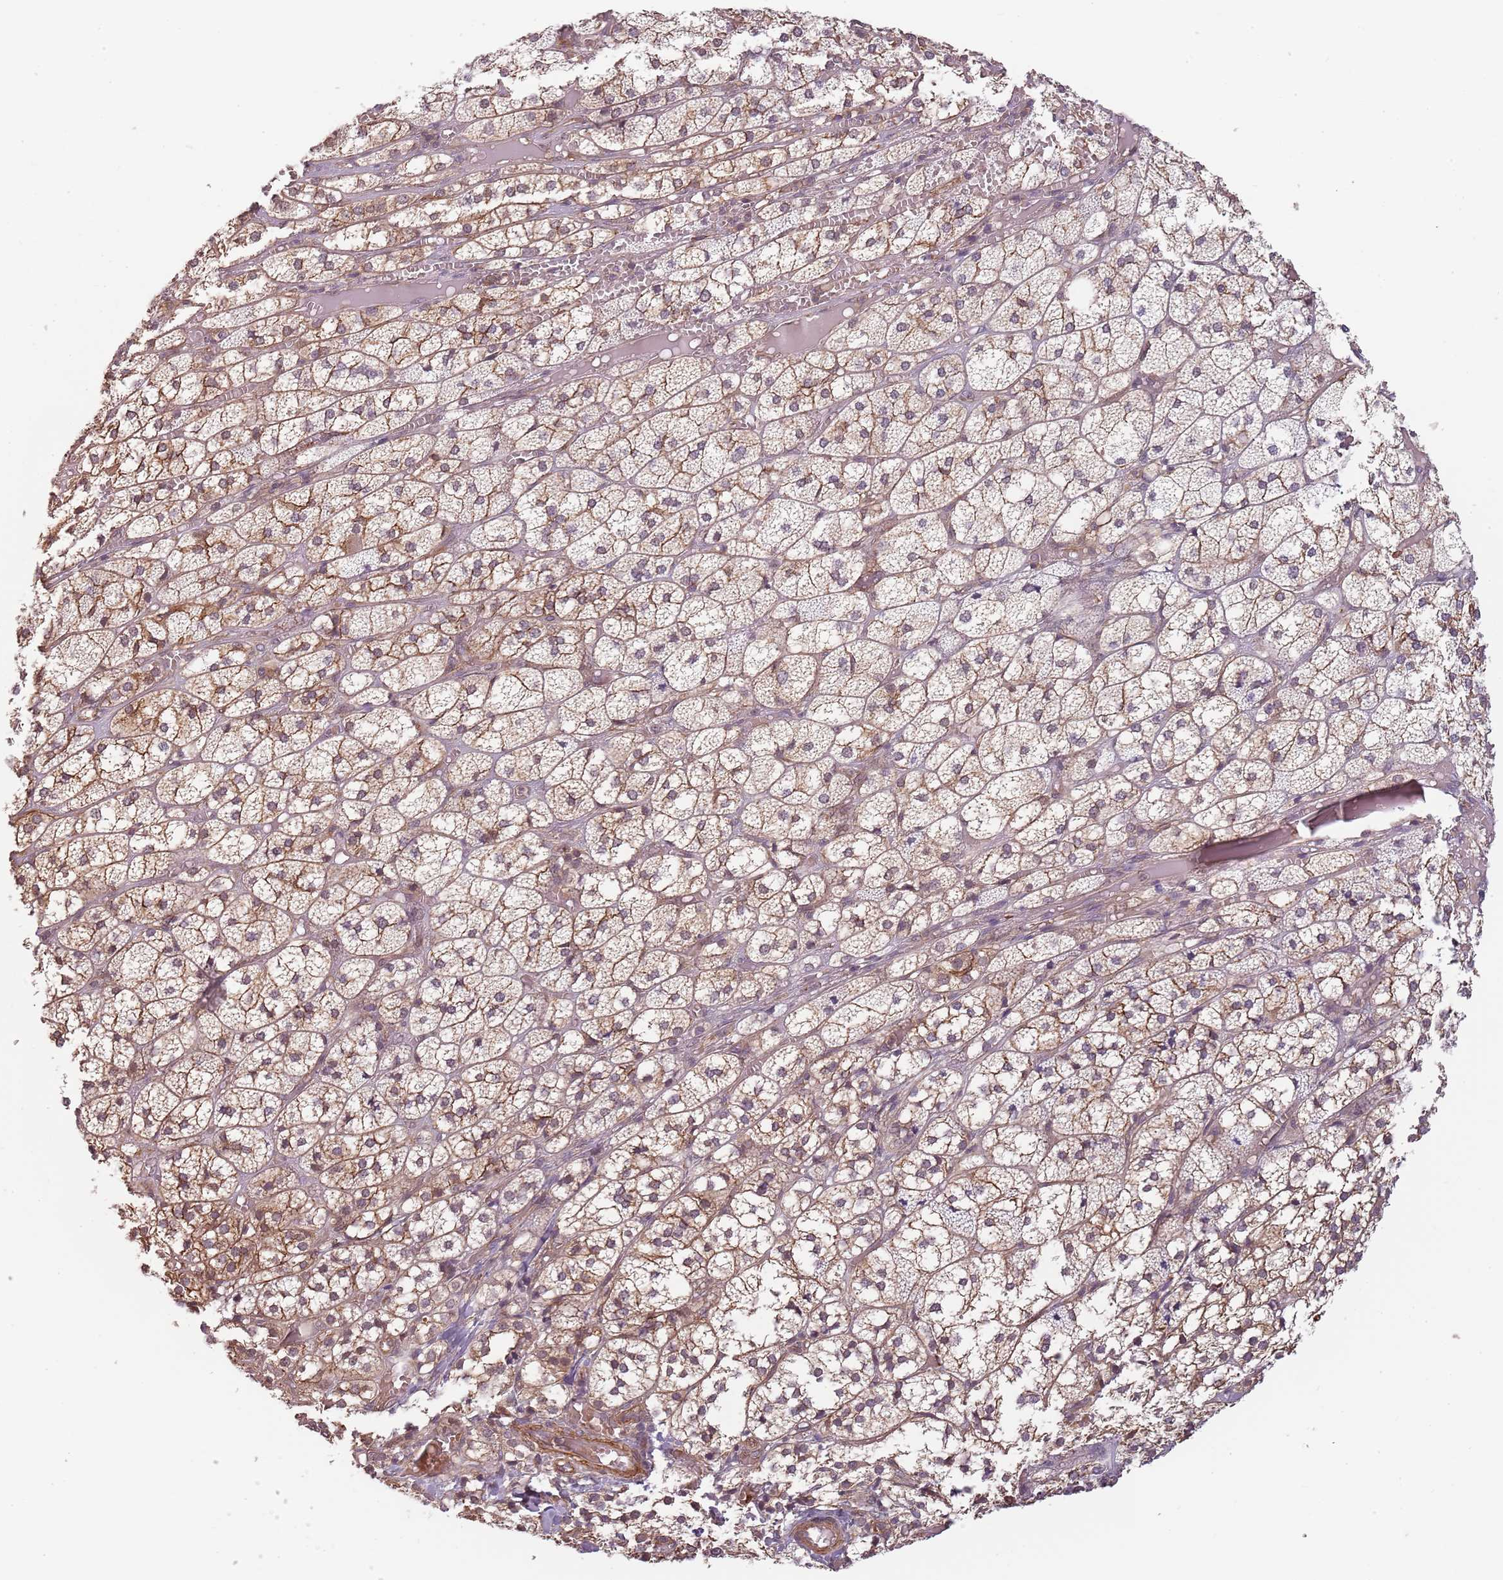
{"staining": {"intensity": "moderate", "quantity": ">75%", "location": "cytoplasmic/membranous"}, "tissue": "adrenal gland", "cell_type": "Glandular cells", "image_type": "normal", "snomed": [{"axis": "morphology", "description": "Normal tissue, NOS"}, {"axis": "topography", "description": "Adrenal gland"}], "caption": "IHC of unremarkable human adrenal gland shows medium levels of moderate cytoplasmic/membranous expression in approximately >75% of glandular cells.", "gene": "PPP1R14C", "patient": {"sex": "female", "age": 61}}